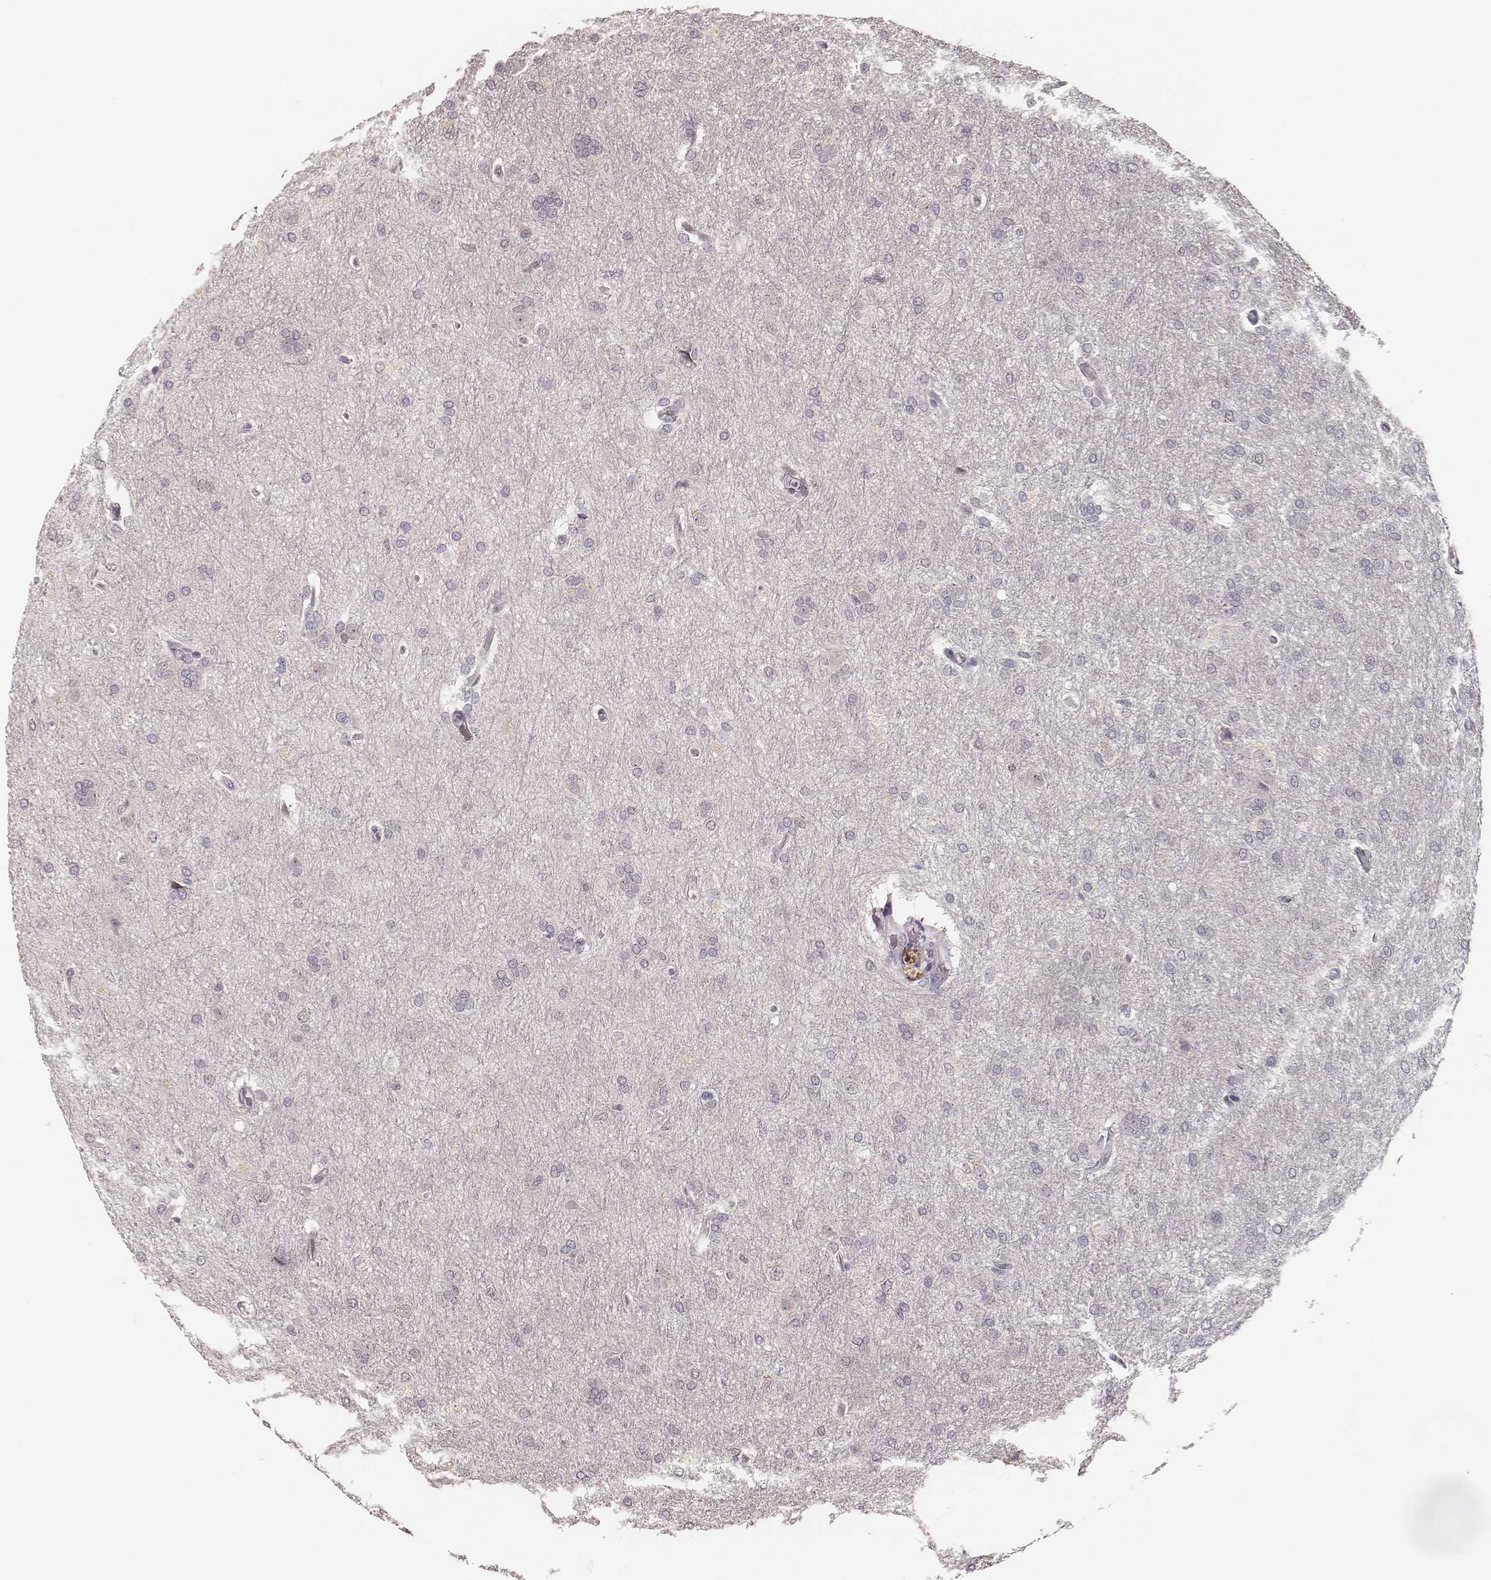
{"staining": {"intensity": "negative", "quantity": "none", "location": "none"}, "tissue": "glioma", "cell_type": "Tumor cells", "image_type": "cancer", "snomed": [{"axis": "morphology", "description": "Glioma, malignant, High grade"}, {"axis": "topography", "description": "Brain"}], "caption": "An immunohistochemistry image of malignant glioma (high-grade) is shown. There is no staining in tumor cells of malignant glioma (high-grade).", "gene": "LY6K", "patient": {"sex": "male", "age": 68}}